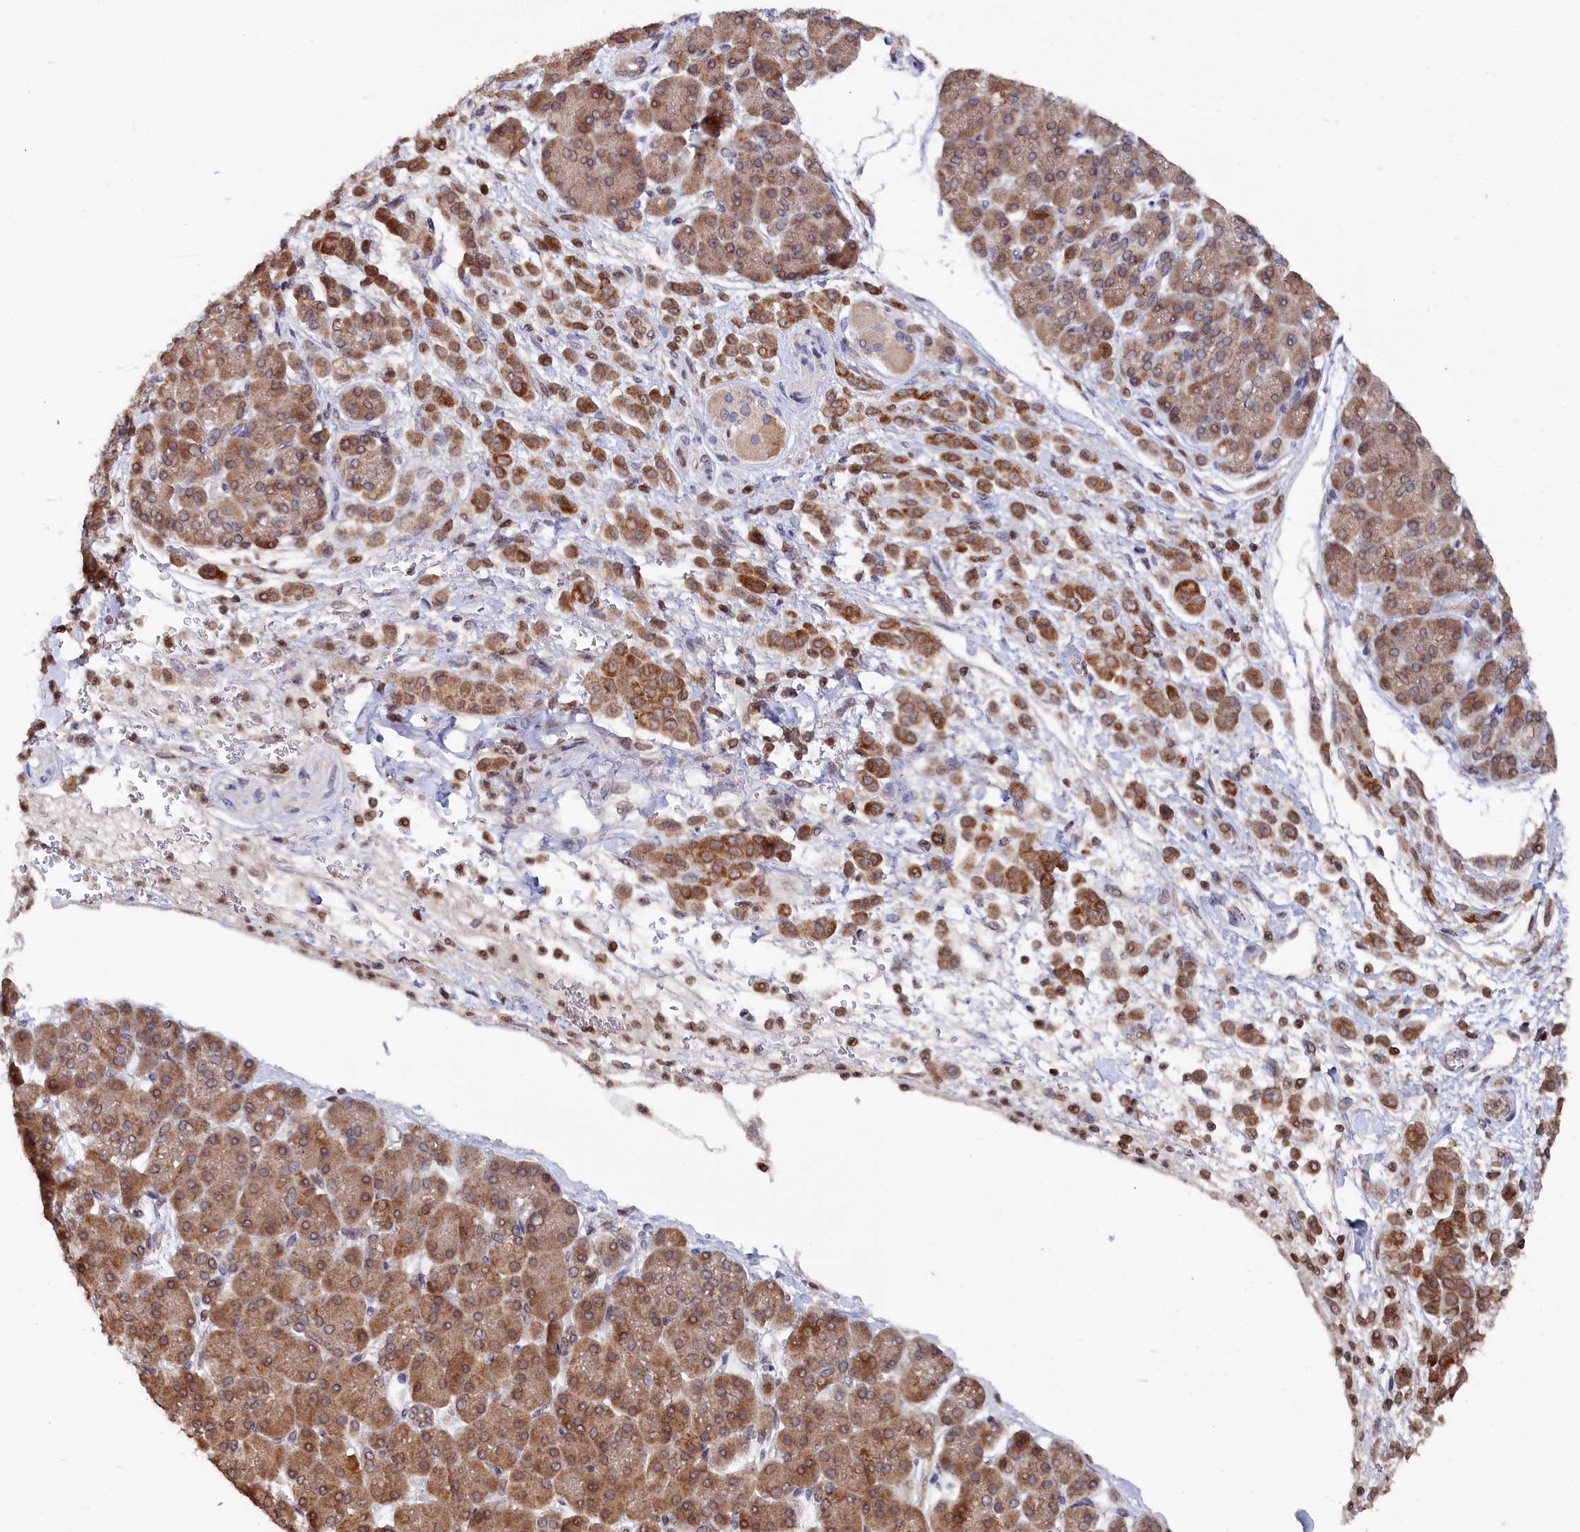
{"staining": {"intensity": "moderate", "quantity": ">75%", "location": "cytoplasmic/membranous"}, "tissue": "pancreatic cancer", "cell_type": "Tumor cells", "image_type": "cancer", "snomed": [{"axis": "morphology", "description": "Normal tissue, NOS"}, {"axis": "morphology", "description": "Adenocarcinoma, NOS"}, {"axis": "topography", "description": "Pancreas"}], "caption": "High-power microscopy captured an immunohistochemistry (IHC) histopathology image of pancreatic adenocarcinoma, revealing moderate cytoplasmic/membranous expression in about >75% of tumor cells.", "gene": "ANKEF1", "patient": {"sex": "female", "age": 64}}